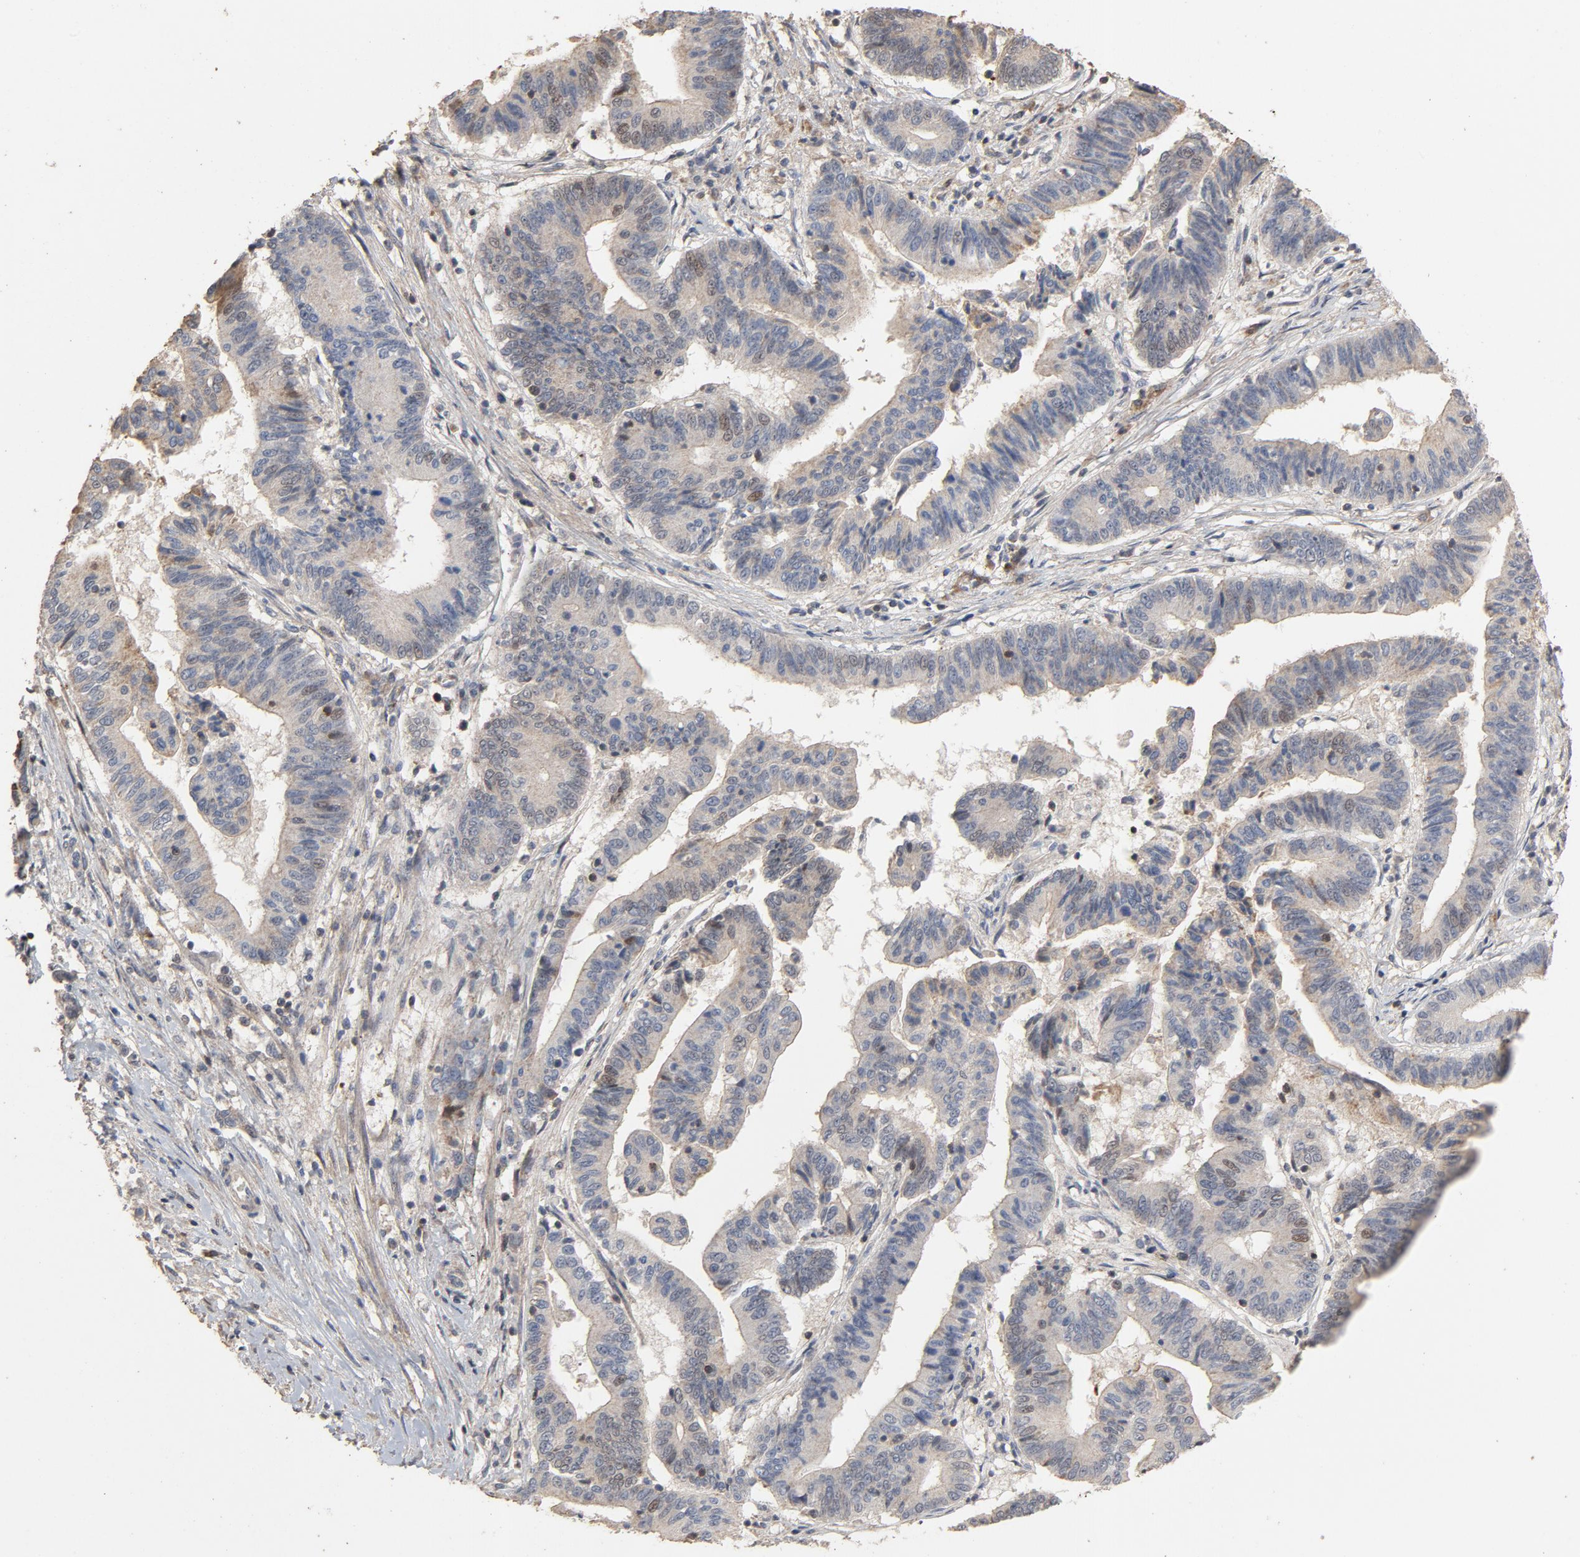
{"staining": {"intensity": "weak", "quantity": "25%-75%", "location": "cytoplasmic/membranous"}, "tissue": "pancreatic cancer", "cell_type": "Tumor cells", "image_type": "cancer", "snomed": [{"axis": "morphology", "description": "Adenocarcinoma, NOS"}, {"axis": "topography", "description": "Pancreas"}], "caption": "Immunohistochemical staining of human adenocarcinoma (pancreatic) exhibits low levels of weak cytoplasmic/membranous staining in about 25%-75% of tumor cells. (DAB (3,3'-diaminobenzidine) = brown stain, brightfield microscopy at high magnification).", "gene": "CDK6", "patient": {"sex": "female", "age": 48}}